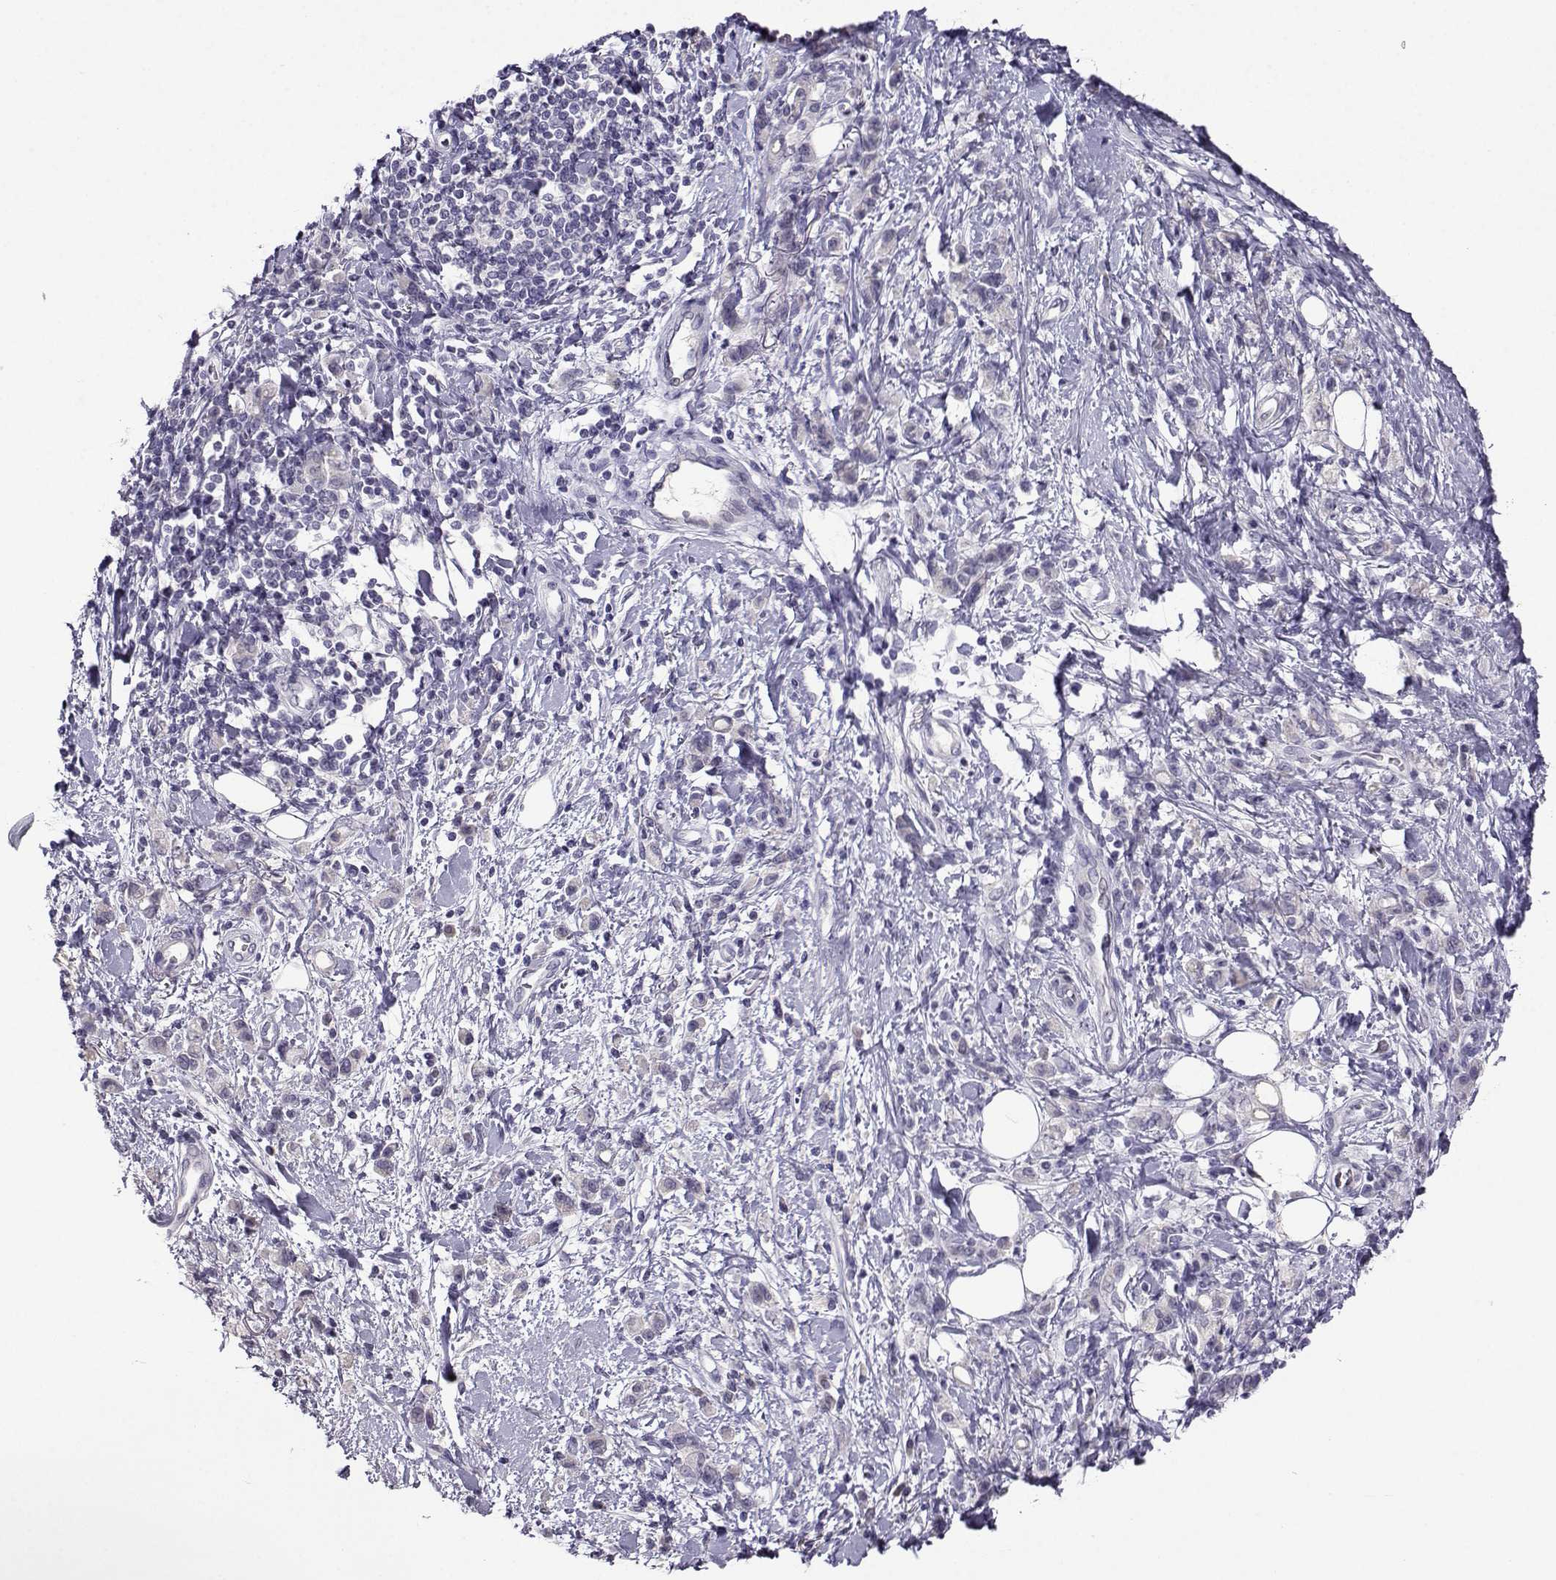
{"staining": {"intensity": "negative", "quantity": "none", "location": "none"}, "tissue": "stomach cancer", "cell_type": "Tumor cells", "image_type": "cancer", "snomed": [{"axis": "morphology", "description": "Adenocarcinoma, NOS"}, {"axis": "topography", "description": "Stomach"}], "caption": "High magnification brightfield microscopy of stomach cancer stained with DAB (3,3'-diaminobenzidine) (brown) and counterstained with hematoxylin (blue): tumor cells show no significant positivity. The staining was performed using DAB (3,3'-diaminobenzidine) to visualize the protein expression in brown, while the nuclei were stained in blue with hematoxylin (Magnification: 20x).", "gene": "CRYBB1", "patient": {"sex": "male", "age": 77}}